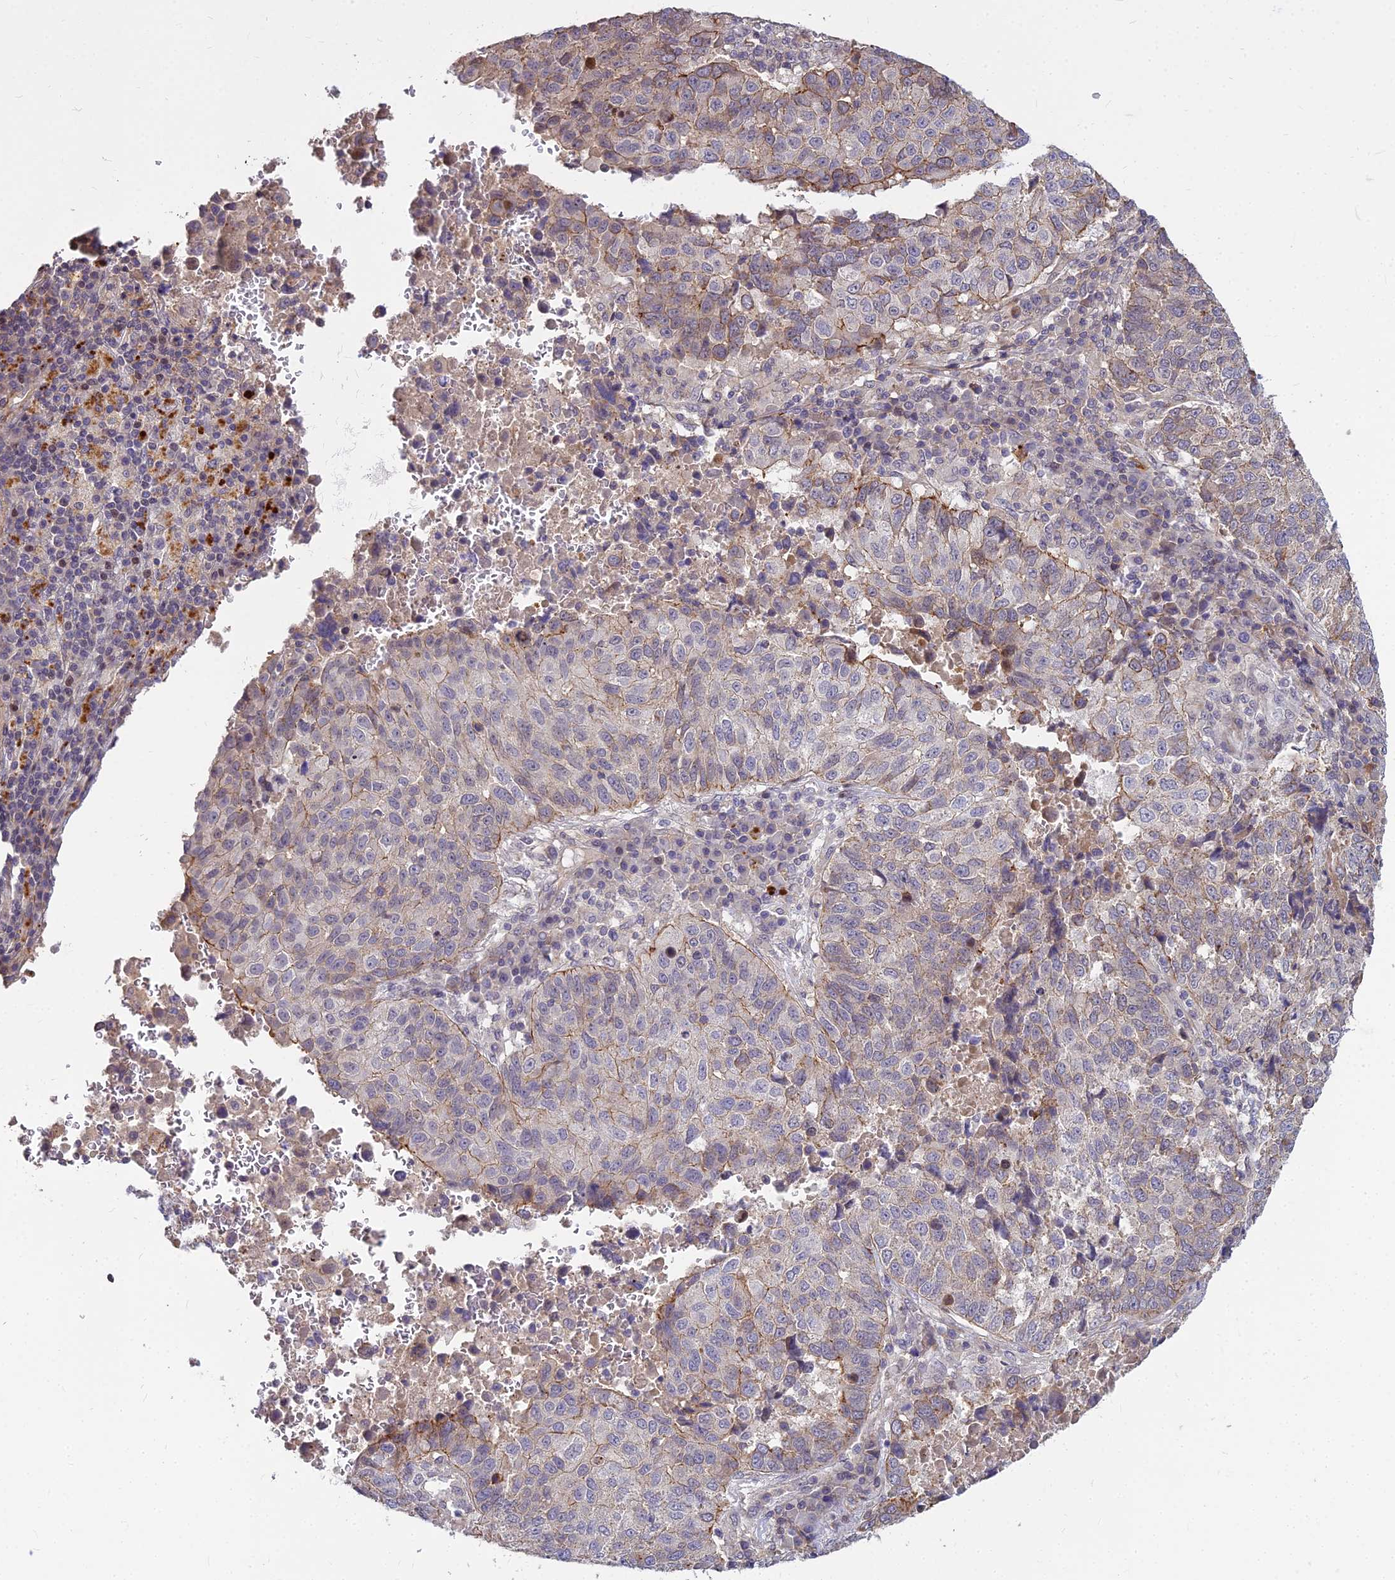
{"staining": {"intensity": "moderate", "quantity": "<25%", "location": "cytoplasmic/membranous"}, "tissue": "lung cancer", "cell_type": "Tumor cells", "image_type": "cancer", "snomed": [{"axis": "morphology", "description": "Squamous cell carcinoma, NOS"}, {"axis": "topography", "description": "Lung"}], "caption": "Immunohistochemical staining of lung cancer (squamous cell carcinoma) exhibits moderate cytoplasmic/membranous protein staining in about <25% of tumor cells.", "gene": "GLYATL3", "patient": {"sex": "male", "age": 73}}